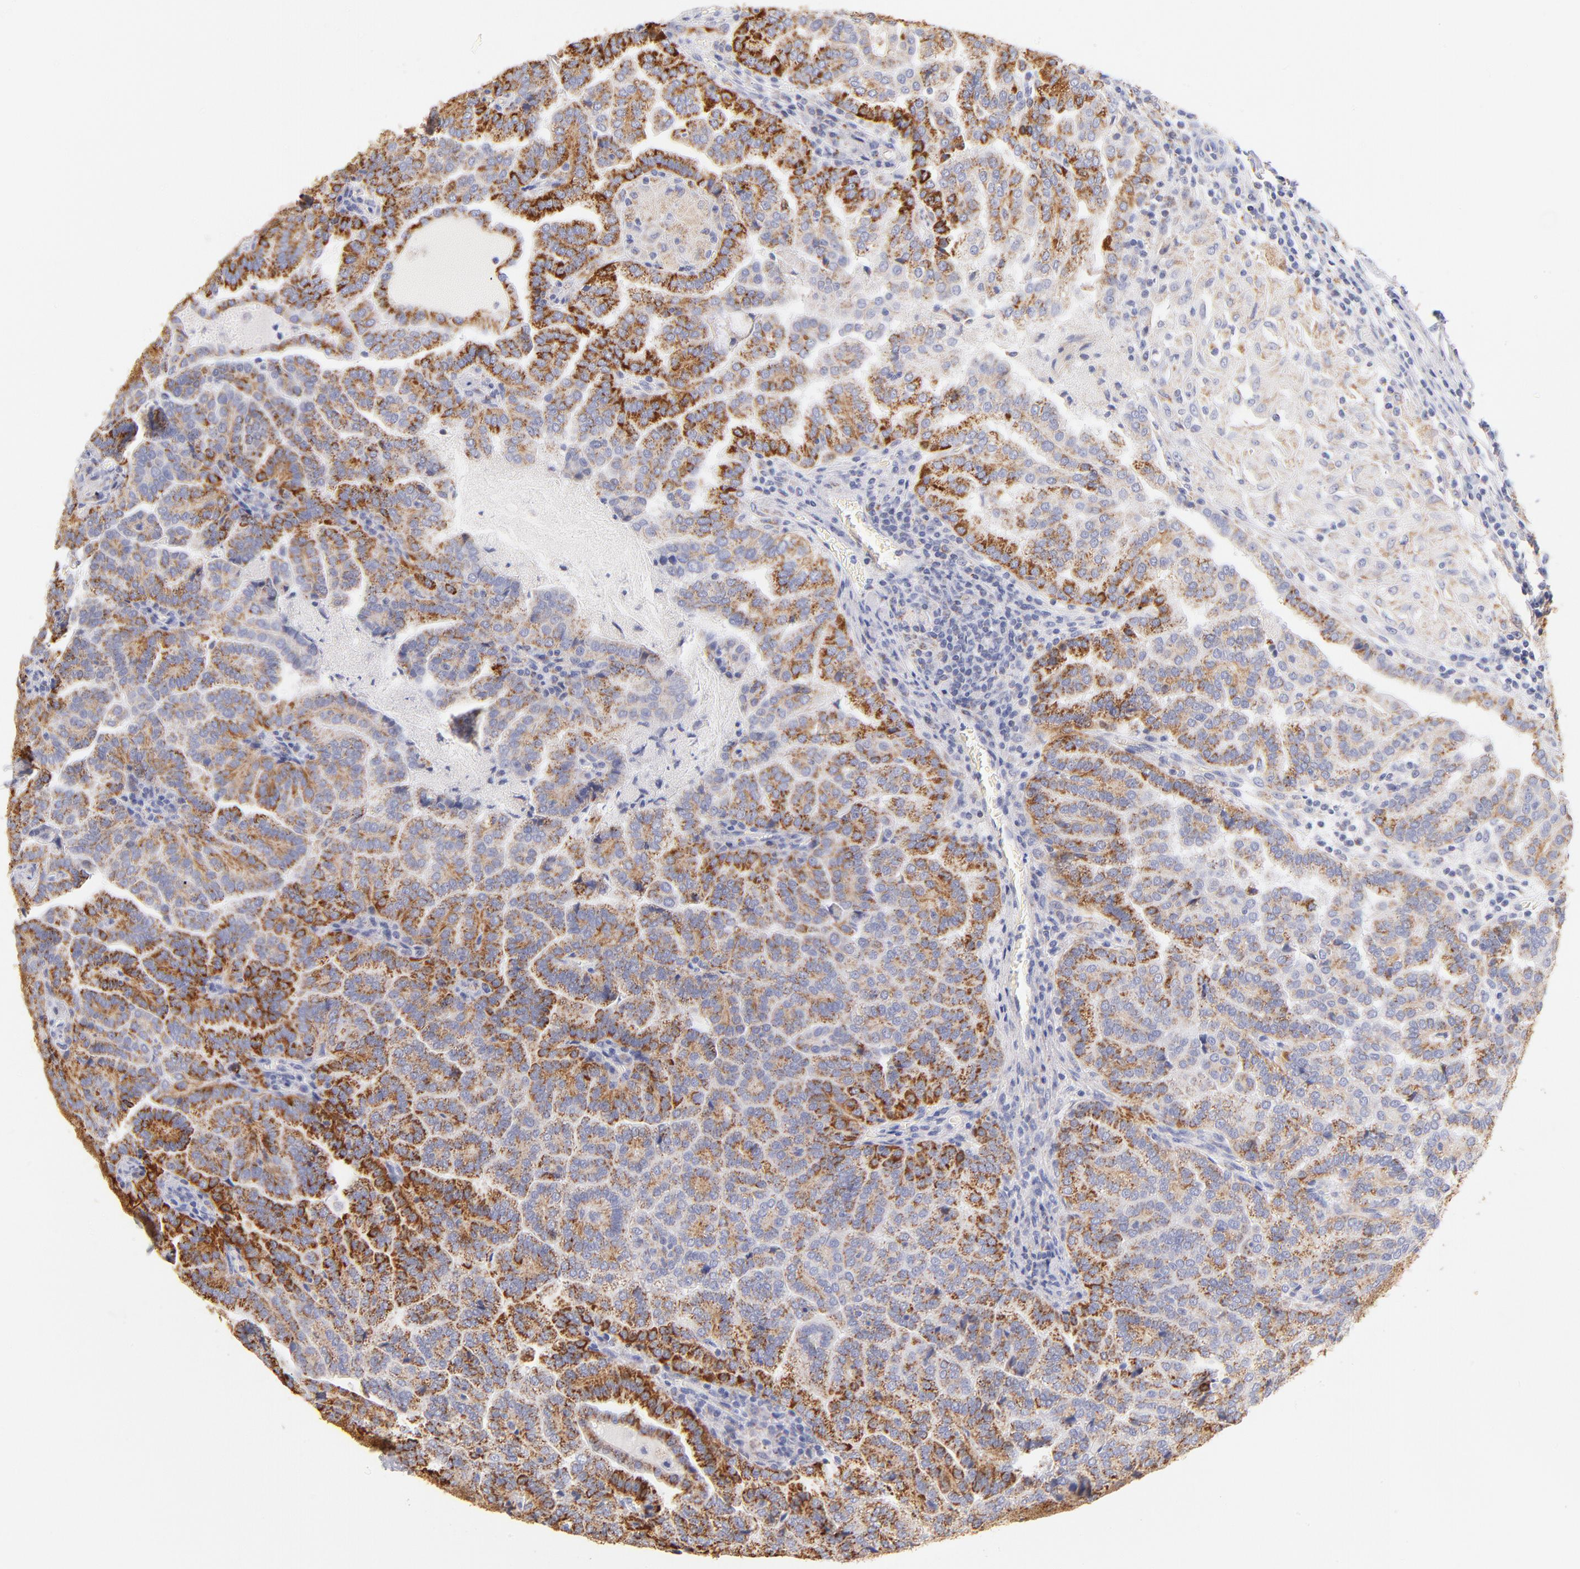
{"staining": {"intensity": "moderate", "quantity": "25%-75%", "location": "cytoplasmic/membranous"}, "tissue": "renal cancer", "cell_type": "Tumor cells", "image_type": "cancer", "snomed": [{"axis": "morphology", "description": "Adenocarcinoma, NOS"}, {"axis": "topography", "description": "Kidney"}], "caption": "Immunohistochemical staining of human renal adenocarcinoma demonstrates medium levels of moderate cytoplasmic/membranous protein positivity in approximately 25%-75% of tumor cells.", "gene": "AIFM1", "patient": {"sex": "male", "age": 61}}